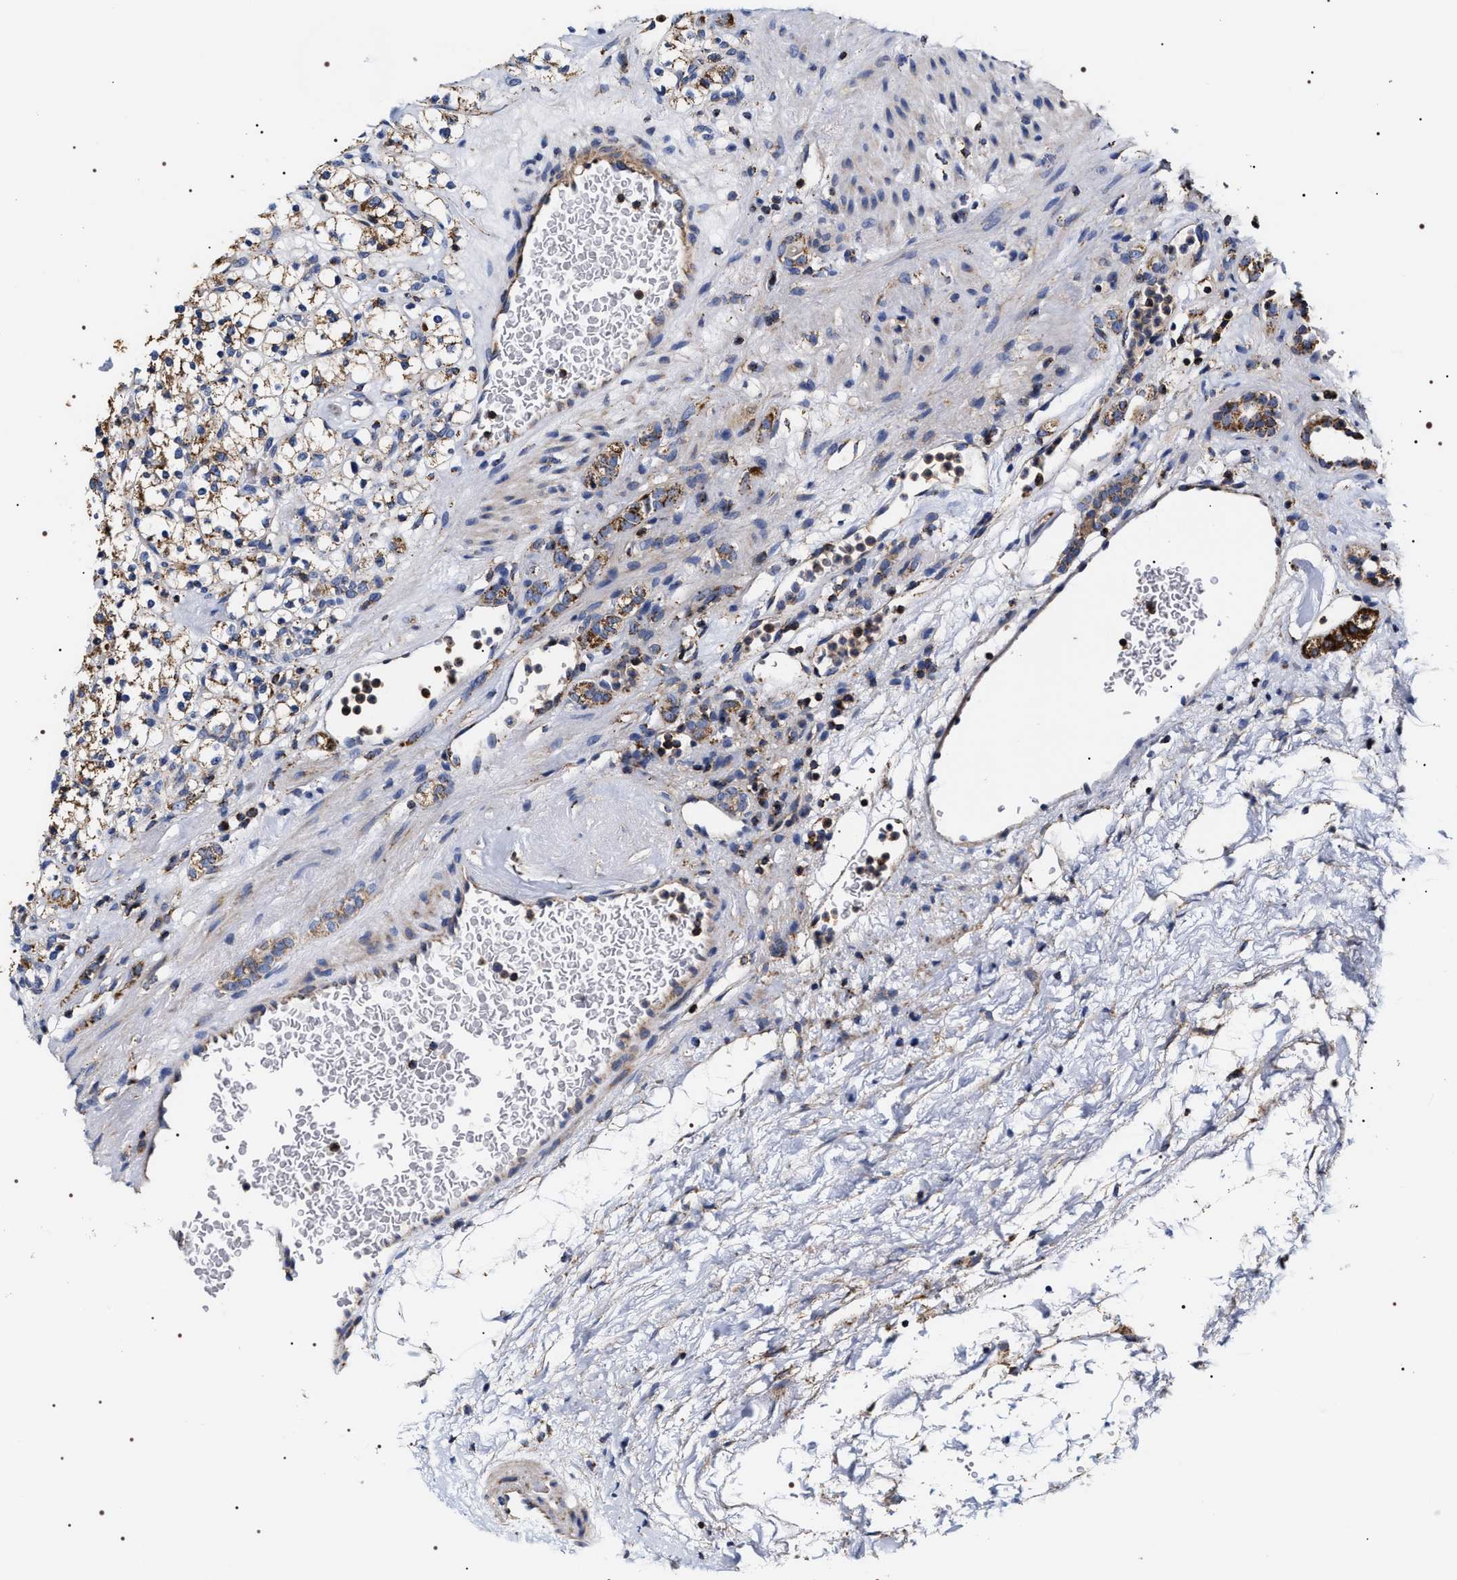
{"staining": {"intensity": "moderate", "quantity": ">75%", "location": "cytoplasmic/membranous"}, "tissue": "renal cancer", "cell_type": "Tumor cells", "image_type": "cancer", "snomed": [{"axis": "morphology", "description": "Normal tissue, NOS"}, {"axis": "morphology", "description": "Adenocarcinoma, NOS"}, {"axis": "topography", "description": "Kidney"}], "caption": "Protein staining of renal adenocarcinoma tissue reveals moderate cytoplasmic/membranous staining in approximately >75% of tumor cells.", "gene": "COG5", "patient": {"sex": "female", "age": 72}}